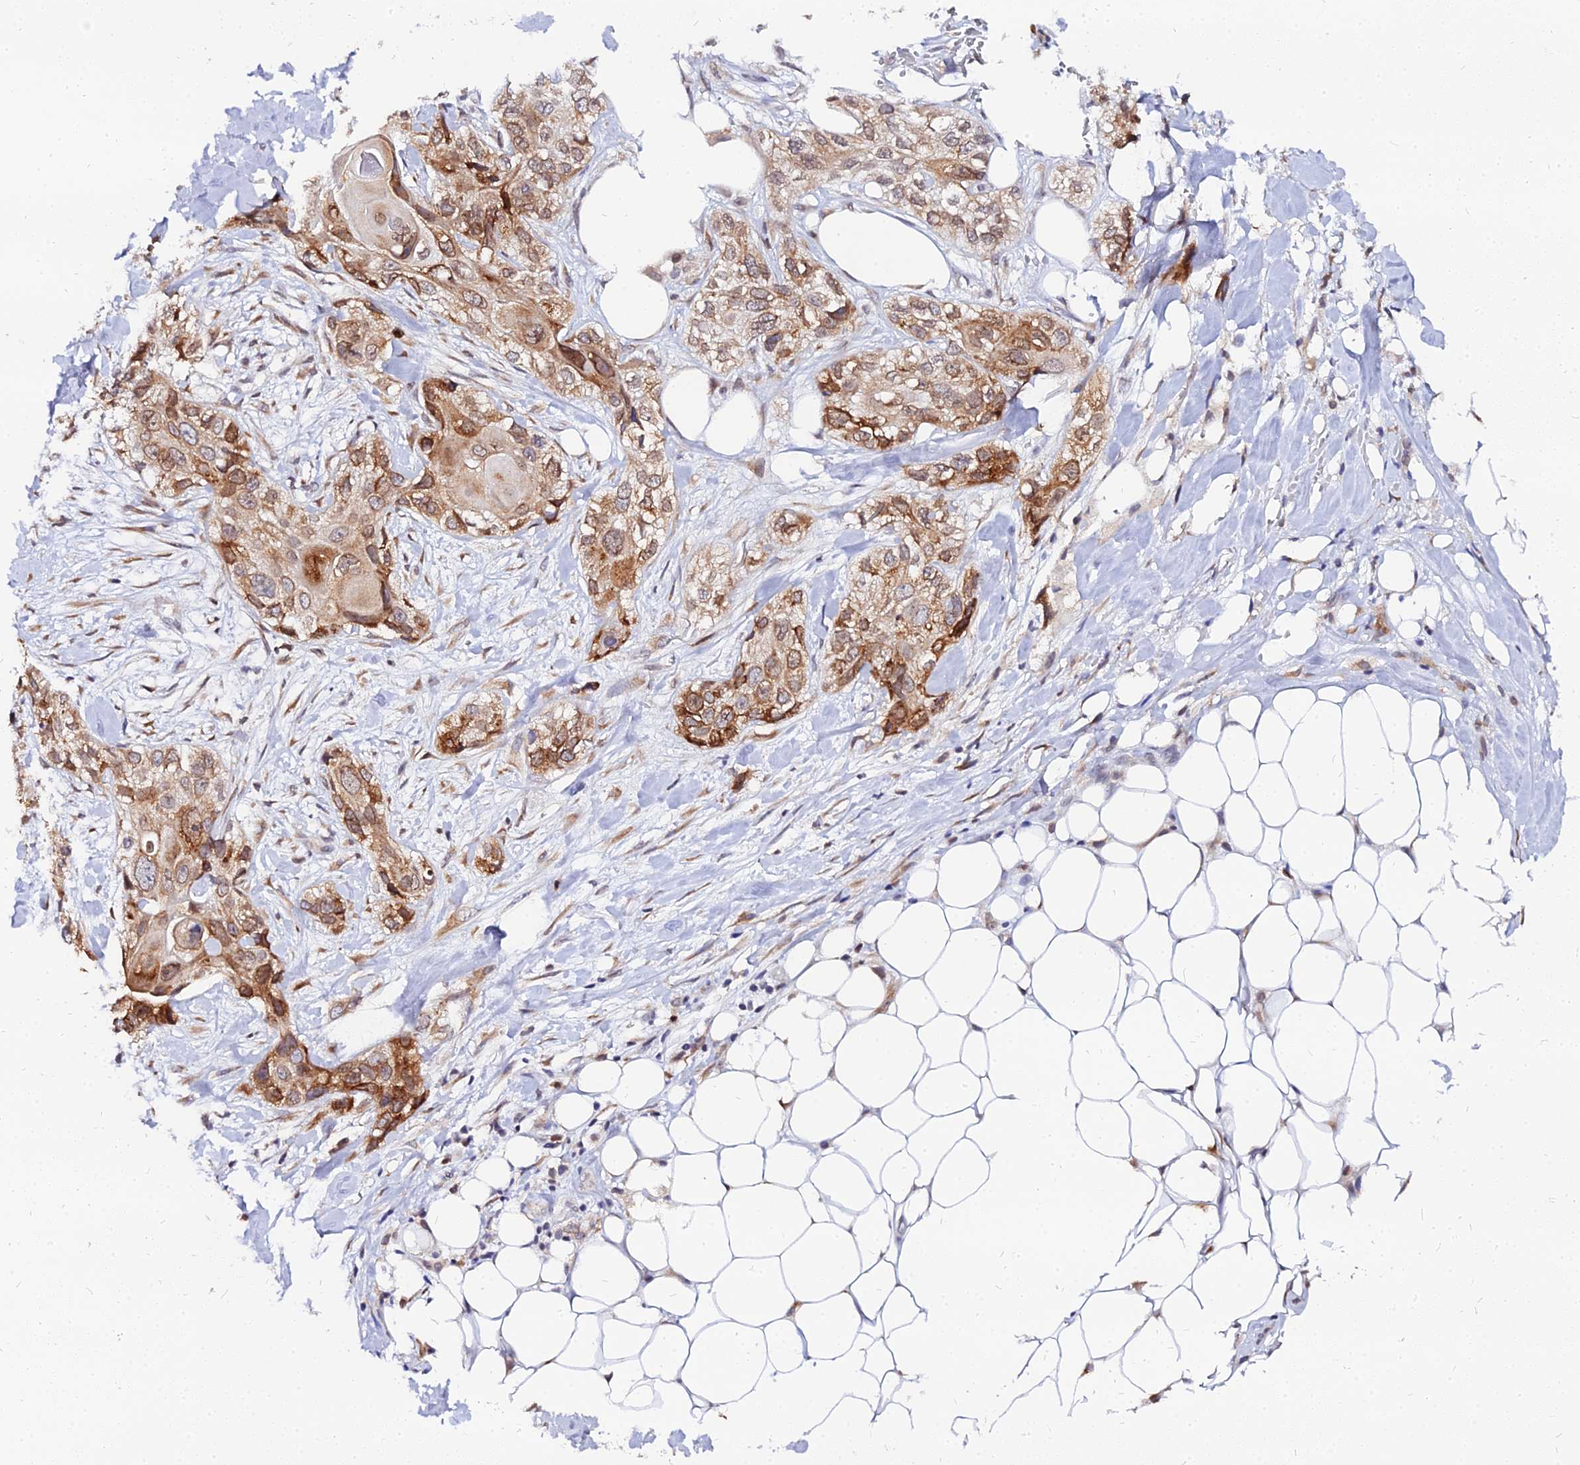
{"staining": {"intensity": "moderate", "quantity": ">75%", "location": "cytoplasmic/membranous"}, "tissue": "skin cancer", "cell_type": "Tumor cells", "image_type": "cancer", "snomed": [{"axis": "morphology", "description": "Normal tissue, NOS"}, {"axis": "morphology", "description": "Squamous cell carcinoma, NOS"}, {"axis": "topography", "description": "Skin"}], "caption": "Skin cancer stained for a protein shows moderate cytoplasmic/membranous positivity in tumor cells. Using DAB (3,3'-diaminobenzidine) (brown) and hematoxylin (blue) stains, captured at high magnification using brightfield microscopy.", "gene": "RNF121", "patient": {"sex": "male", "age": 72}}